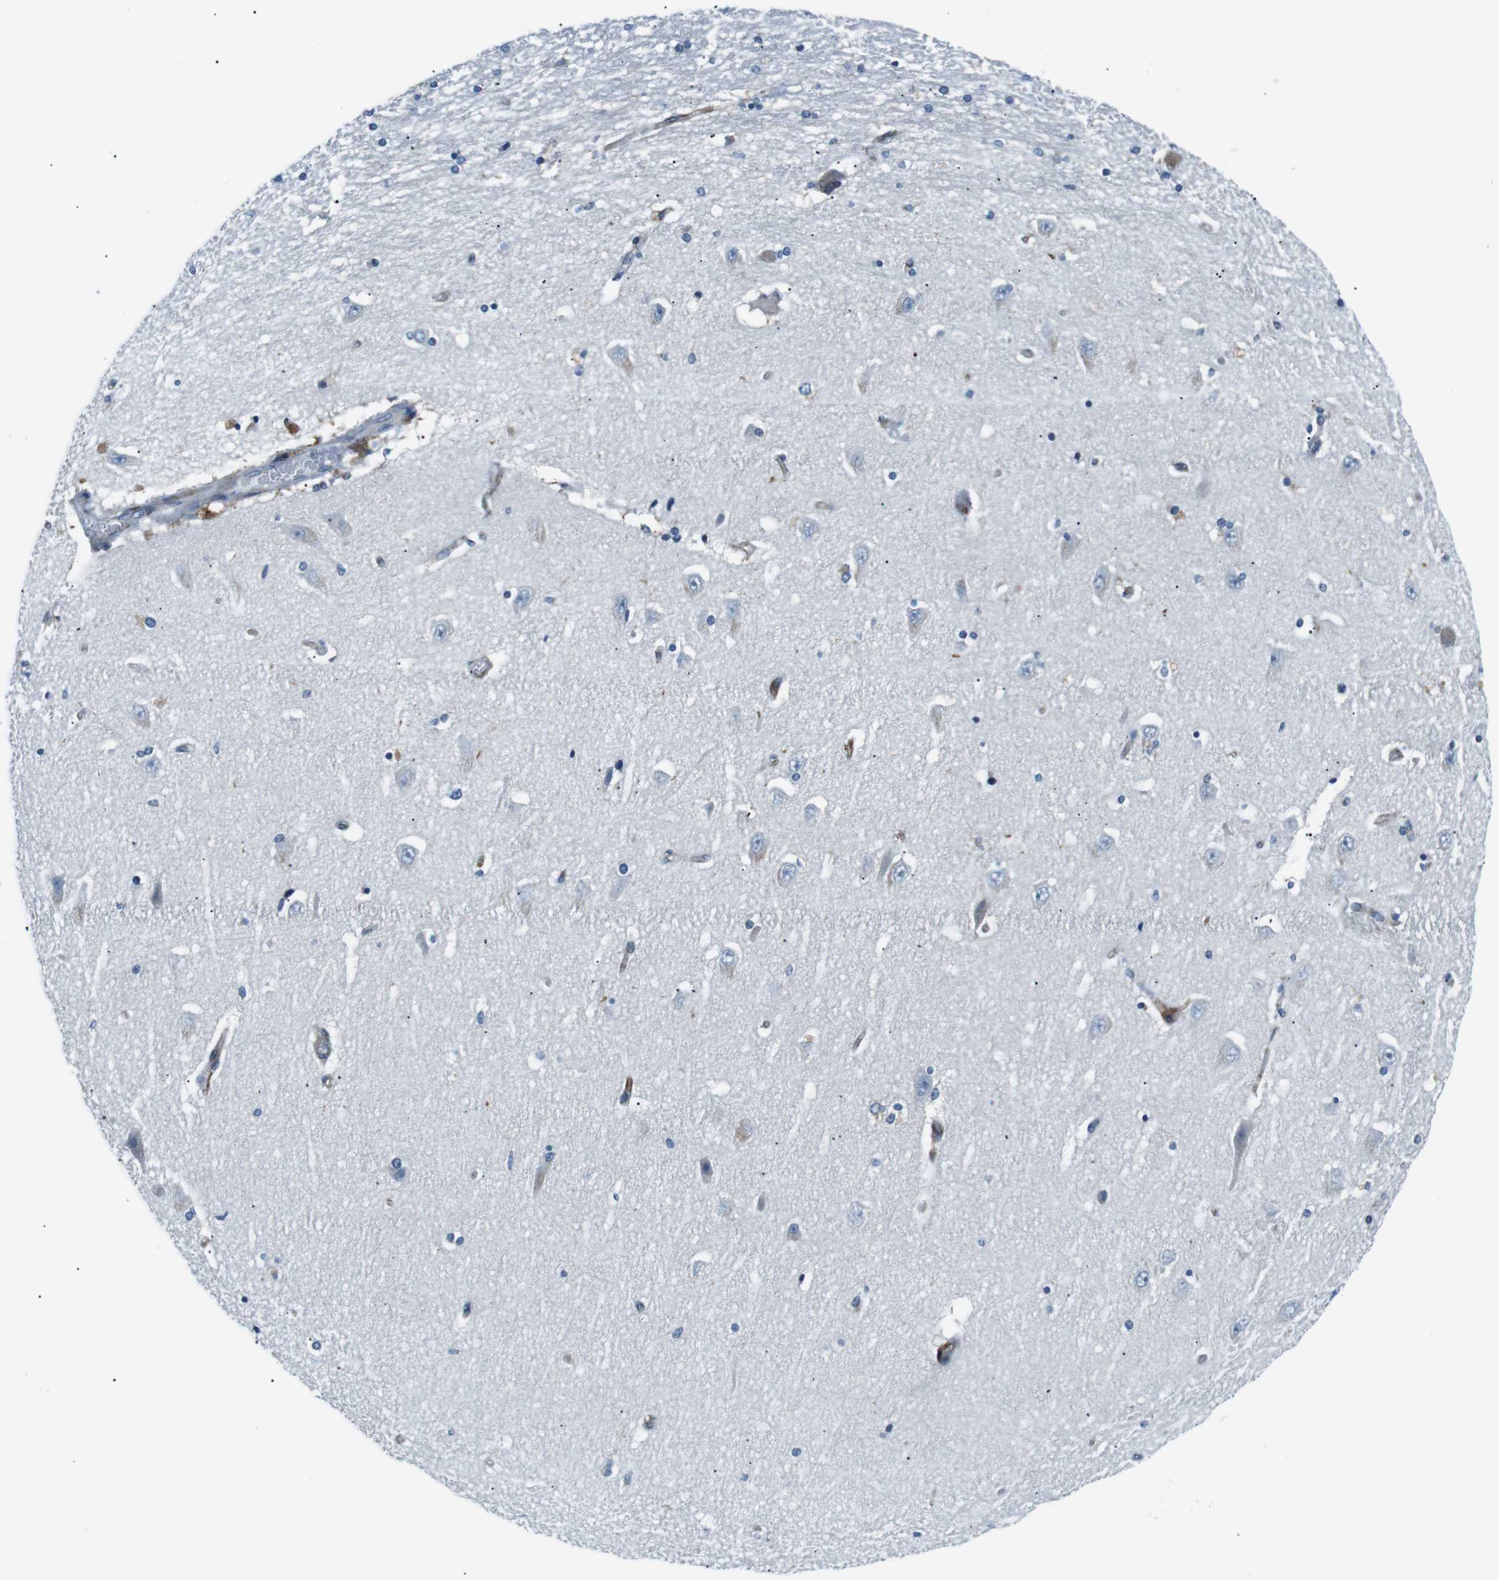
{"staining": {"intensity": "negative", "quantity": "none", "location": "none"}, "tissue": "hippocampus", "cell_type": "Glial cells", "image_type": "normal", "snomed": [{"axis": "morphology", "description": "Normal tissue, NOS"}, {"axis": "topography", "description": "Hippocampus"}], "caption": "High power microscopy histopathology image of an immunohistochemistry (IHC) photomicrograph of normal hippocampus, revealing no significant expression in glial cells. The staining is performed using DAB brown chromogen with nuclei counter-stained in using hematoxylin.", "gene": "CSF2RA", "patient": {"sex": "female", "age": 54}}